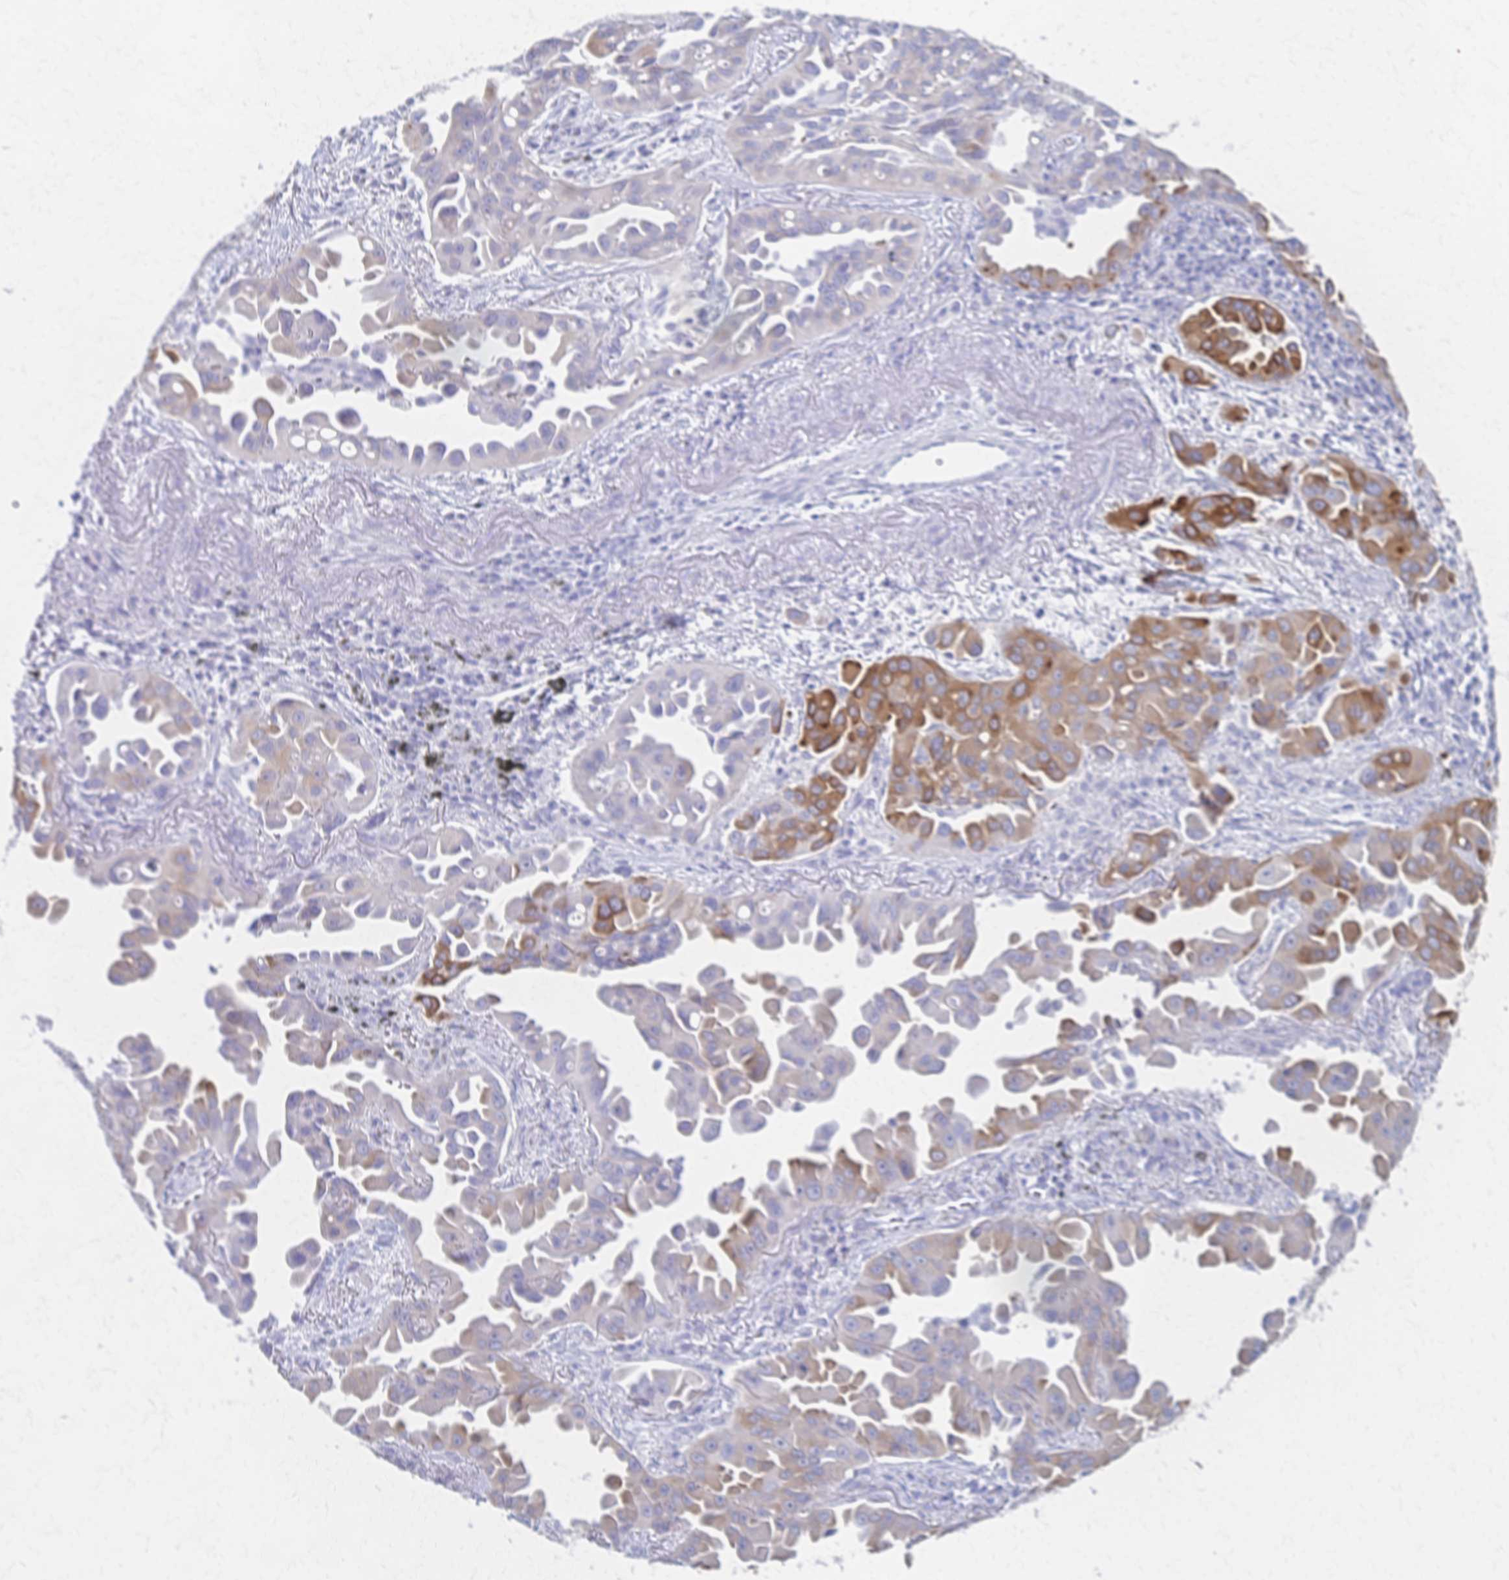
{"staining": {"intensity": "moderate", "quantity": "25%-75%", "location": "cytoplasmic/membranous"}, "tissue": "lung cancer", "cell_type": "Tumor cells", "image_type": "cancer", "snomed": [{"axis": "morphology", "description": "Adenocarcinoma, NOS"}, {"axis": "topography", "description": "Lung"}], "caption": "DAB immunohistochemical staining of human lung adenocarcinoma shows moderate cytoplasmic/membranous protein expression in approximately 25%-75% of tumor cells. (brown staining indicates protein expression, while blue staining denotes nuclei).", "gene": "CYB5A", "patient": {"sex": "male", "age": 68}}